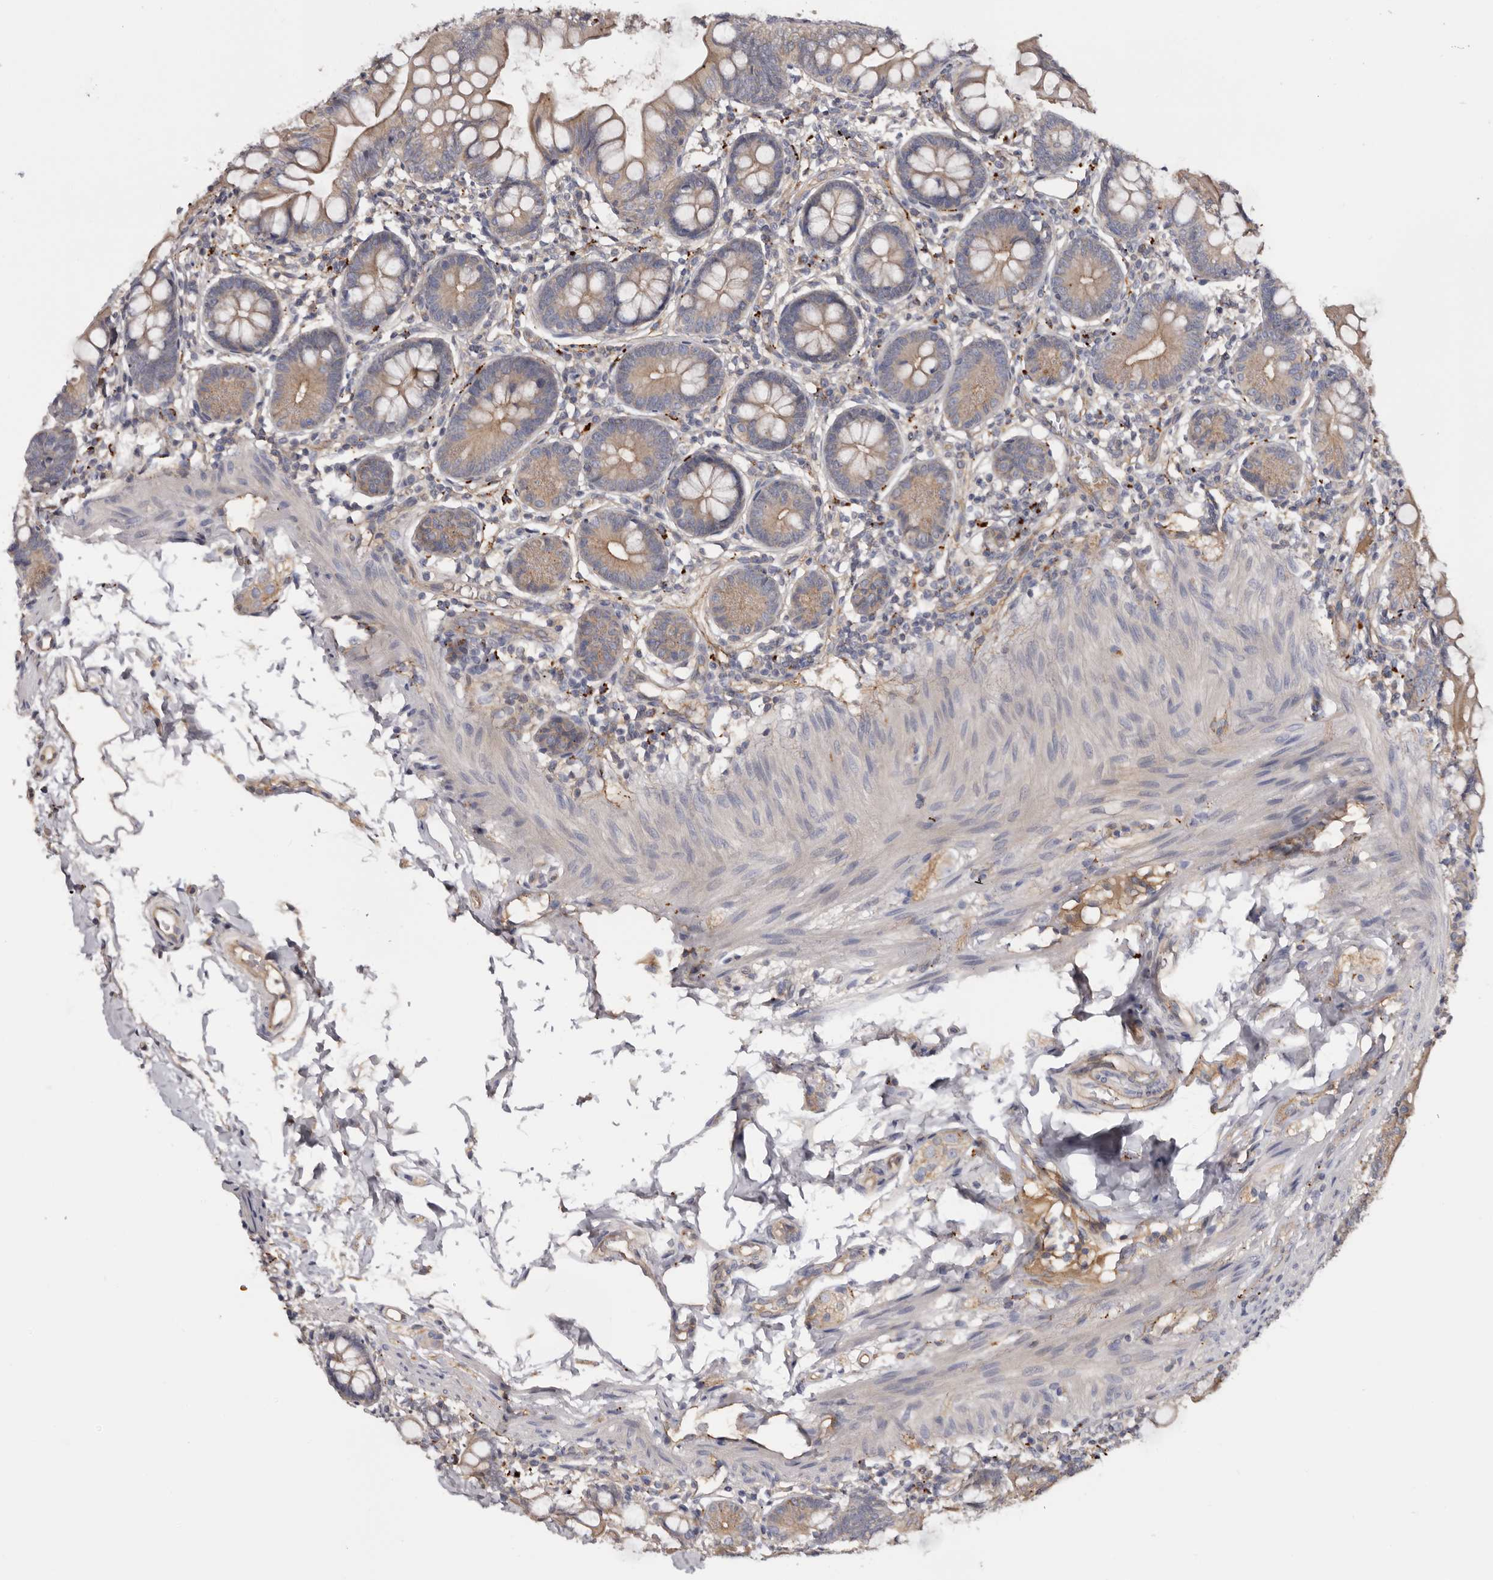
{"staining": {"intensity": "moderate", "quantity": ">75%", "location": "cytoplasmic/membranous"}, "tissue": "small intestine", "cell_type": "Glandular cells", "image_type": "normal", "snomed": [{"axis": "morphology", "description": "Normal tissue, NOS"}, {"axis": "topography", "description": "Small intestine"}], "caption": "A micrograph of small intestine stained for a protein exhibits moderate cytoplasmic/membranous brown staining in glandular cells. The staining was performed using DAB, with brown indicating positive protein expression. Nuclei are stained blue with hematoxylin.", "gene": "INKA2", "patient": {"sex": "male", "age": 7}}